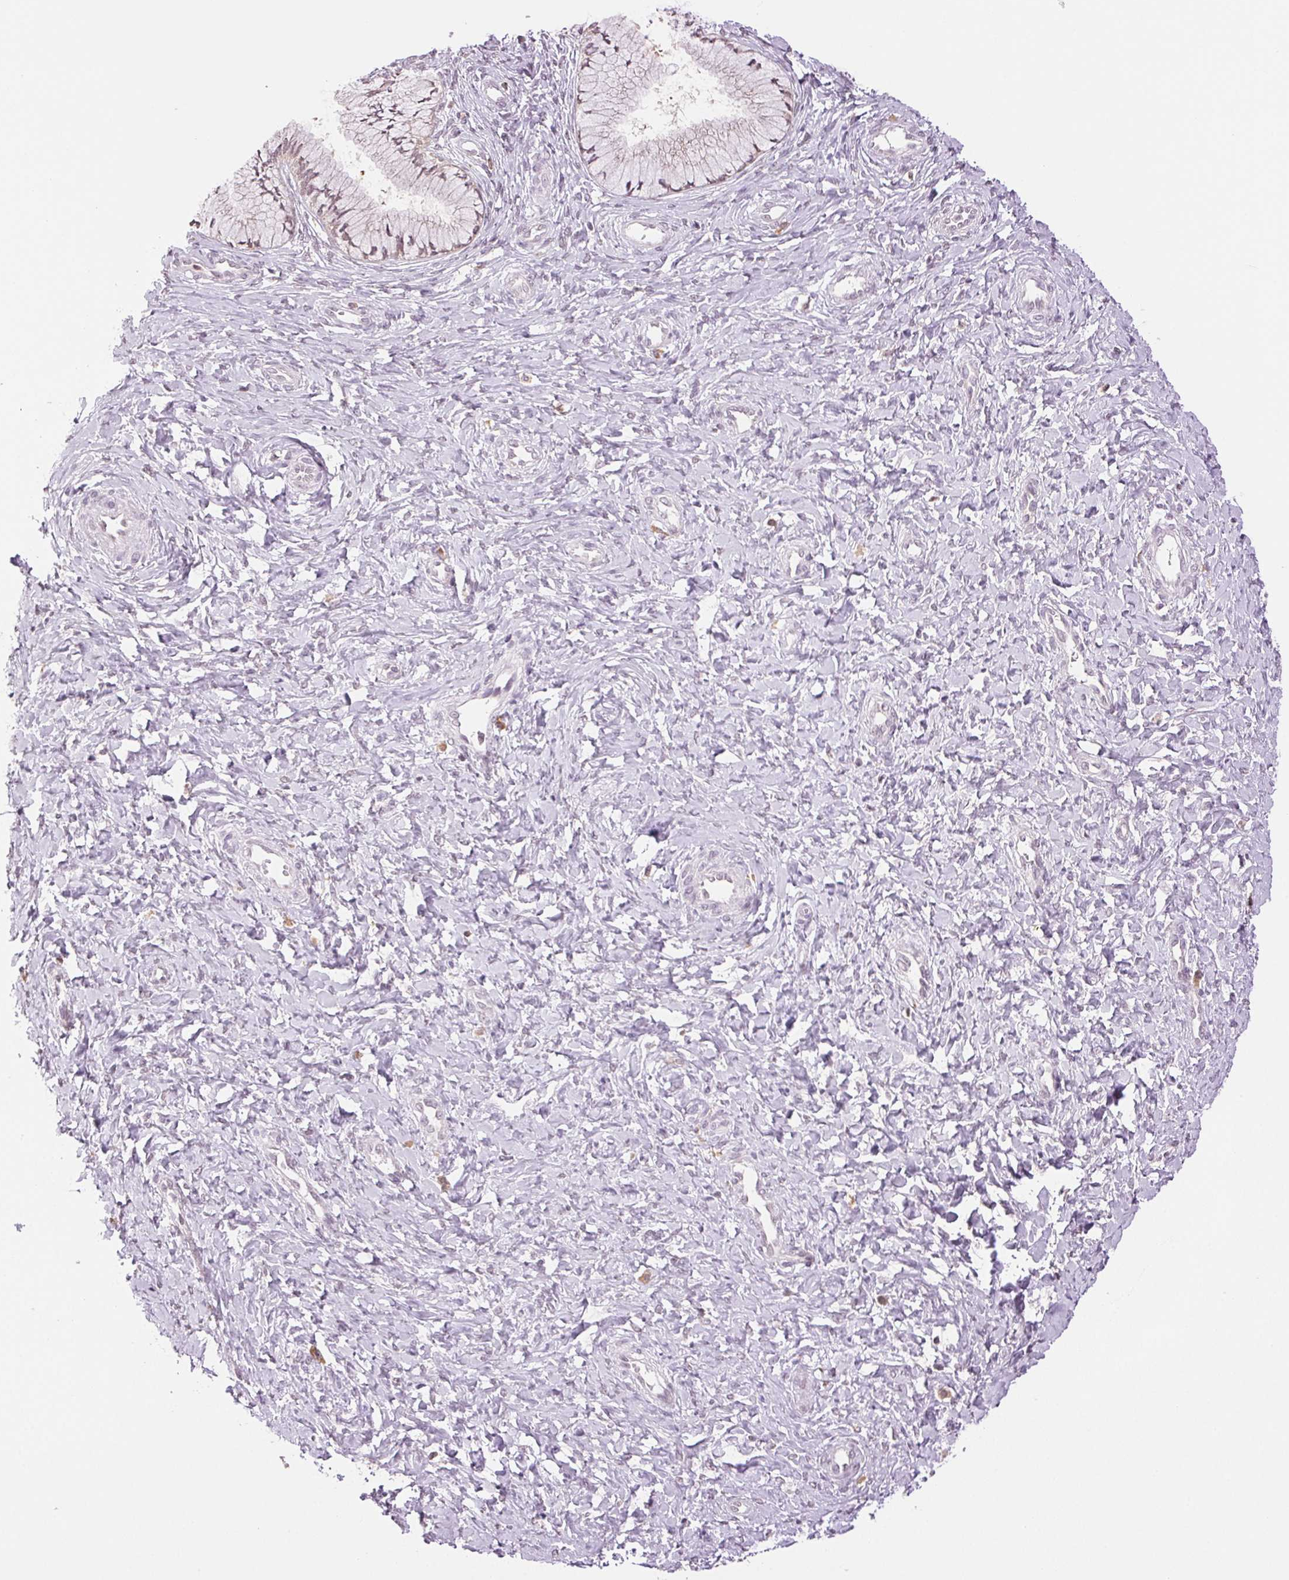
{"staining": {"intensity": "weak", "quantity": "<25%", "location": "nuclear"}, "tissue": "cervix", "cell_type": "Glandular cells", "image_type": "normal", "snomed": [{"axis": "morphology", "description": "Normal tissue, NOS"}, {"axis": "topography", "description": "Cervix"}], "caption": "A high-resolution histopathology image shows immunohistochemistry staining of unremarkable cervix, which shows no significant staining in glandular cells.", "gene": "TNNT3", "patient": {"sex": "female", "age": 37}}